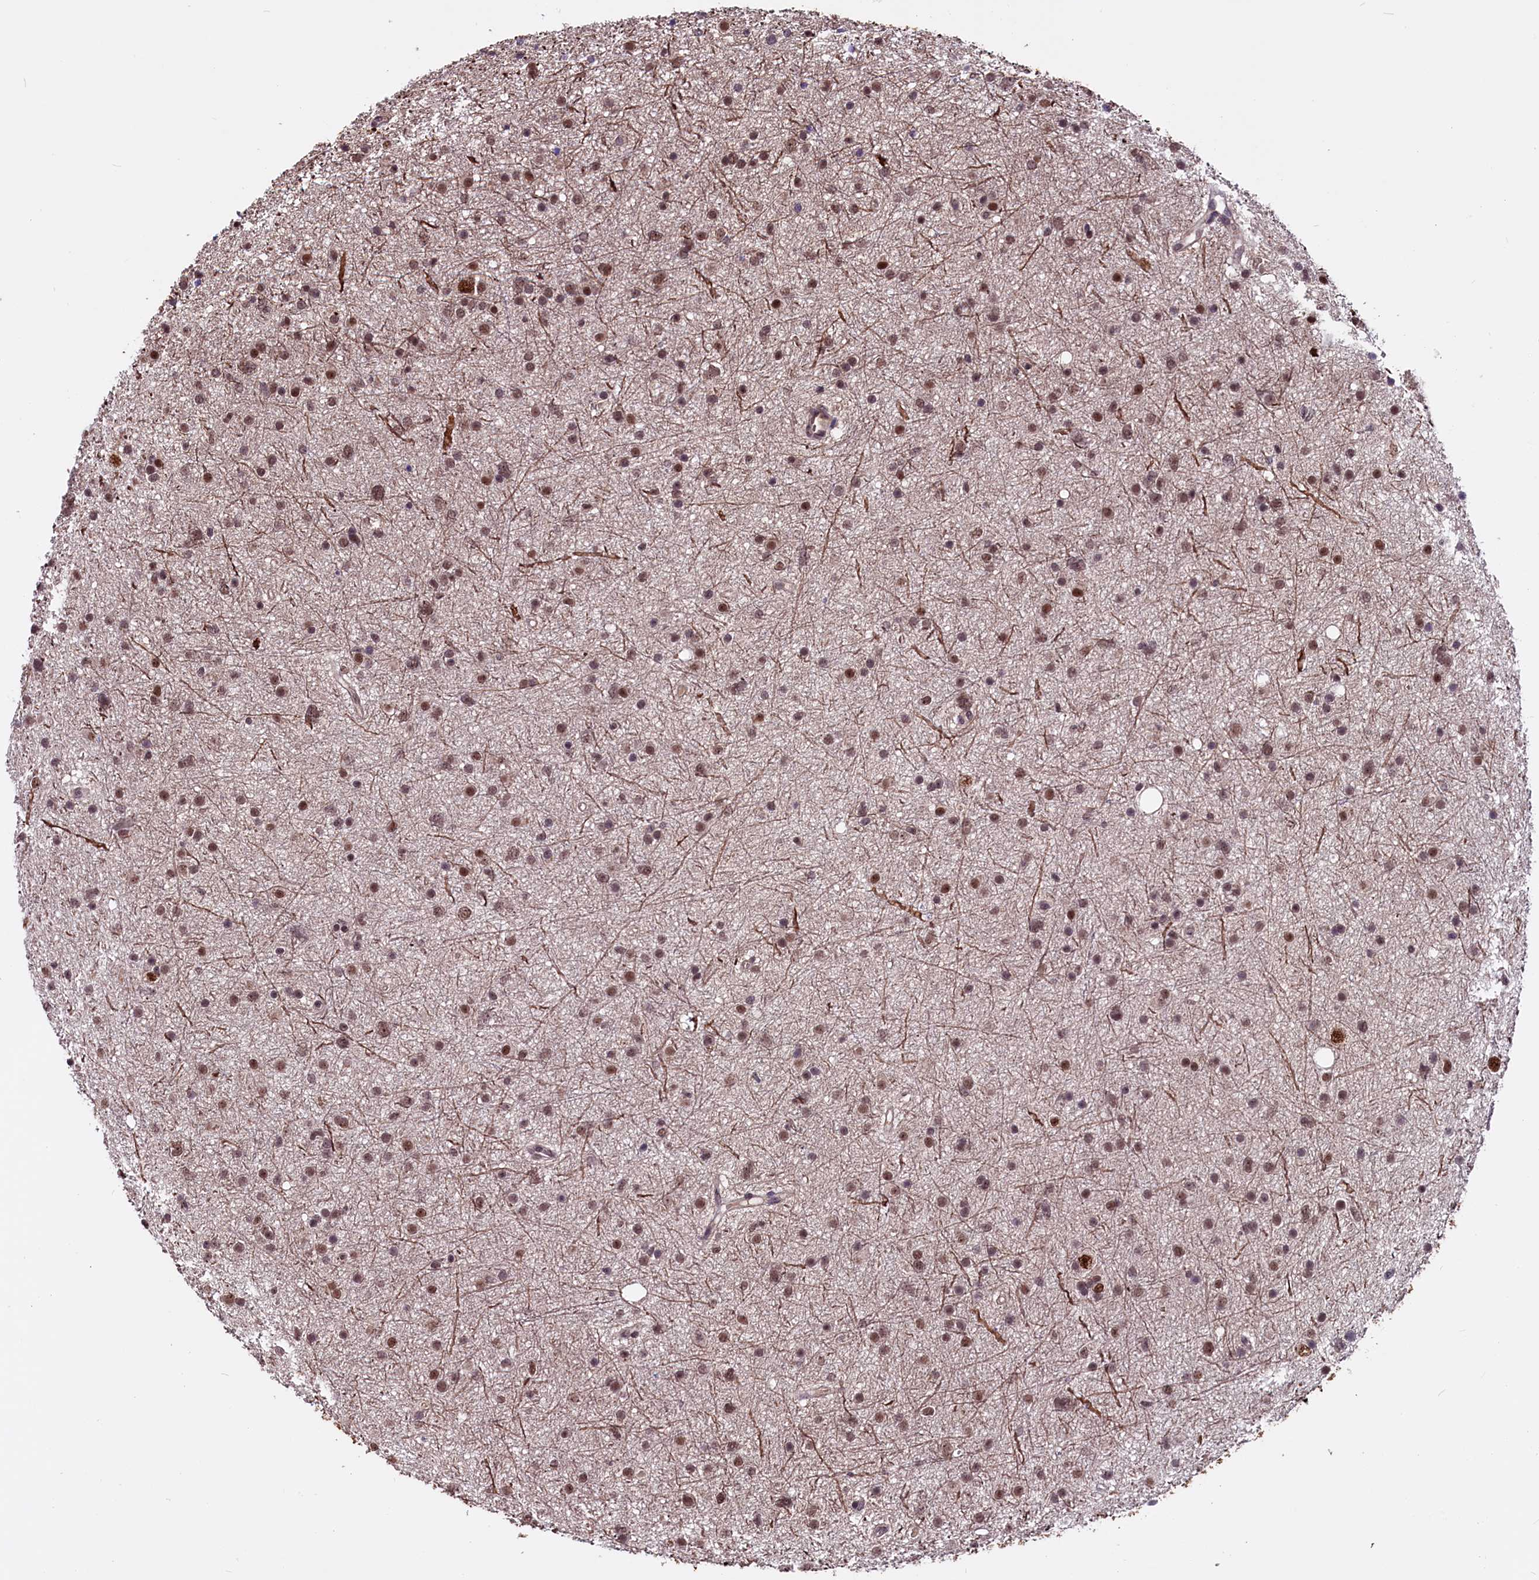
{"staining": {"intensity": "moderate", "quantity": ">75%", "location": "nuclear"}, "tissue": "glioma", "cell_type": "Tumor cells", "image_type": "cancer", "snomed": [{"axis": "morphology", "description": "Glioma, malignant, Low grade"}, {"axis": "topography", "description": "Cerebral cortex"}], "caption": "Immunohistochemical staining of glioma exhibits moderate nuclear protein expression in approximately >75% of tumor cells.", "gene": "RNMT", "patient": {"sex": "female", "age": 39}}